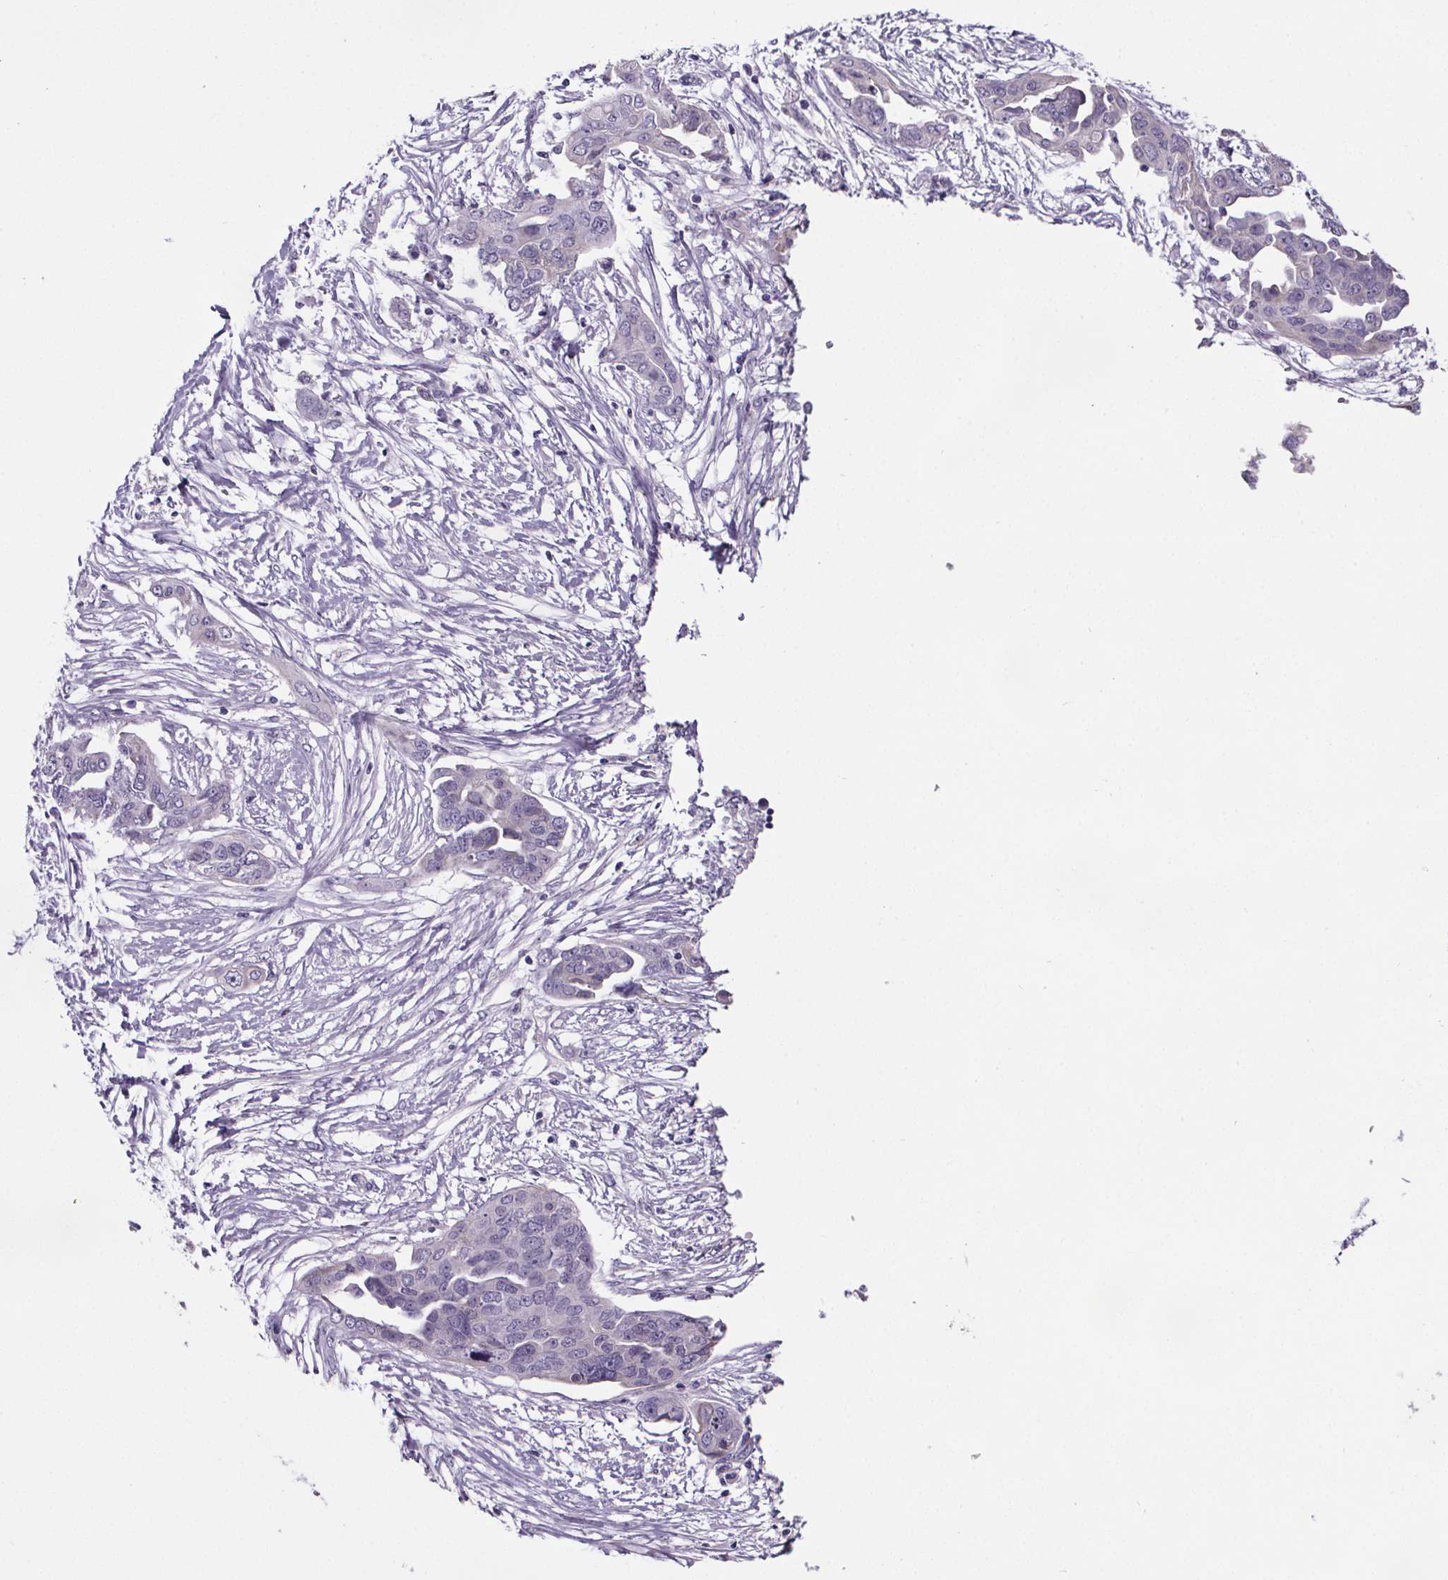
{"staining": {"intensity": "negative", "quantity": "none", "location": "none"}, "tissue": "ovarian cancer", "cell_type": "Tumor cells", "image_type": "cancer", "snomed": [{"axis": "morphology", "description": "Cystadenocarcinoma, serous, NOS"}, {"axis": "topography", "description": "Ovary"}], "caption": "The IHC micrograph has no significant expression in tumor cells of ovarian cancer (serous cystadenocarcinoma) tissue.", "gene": "CUBN", "patient": {"sex": "female", "age": 59}}